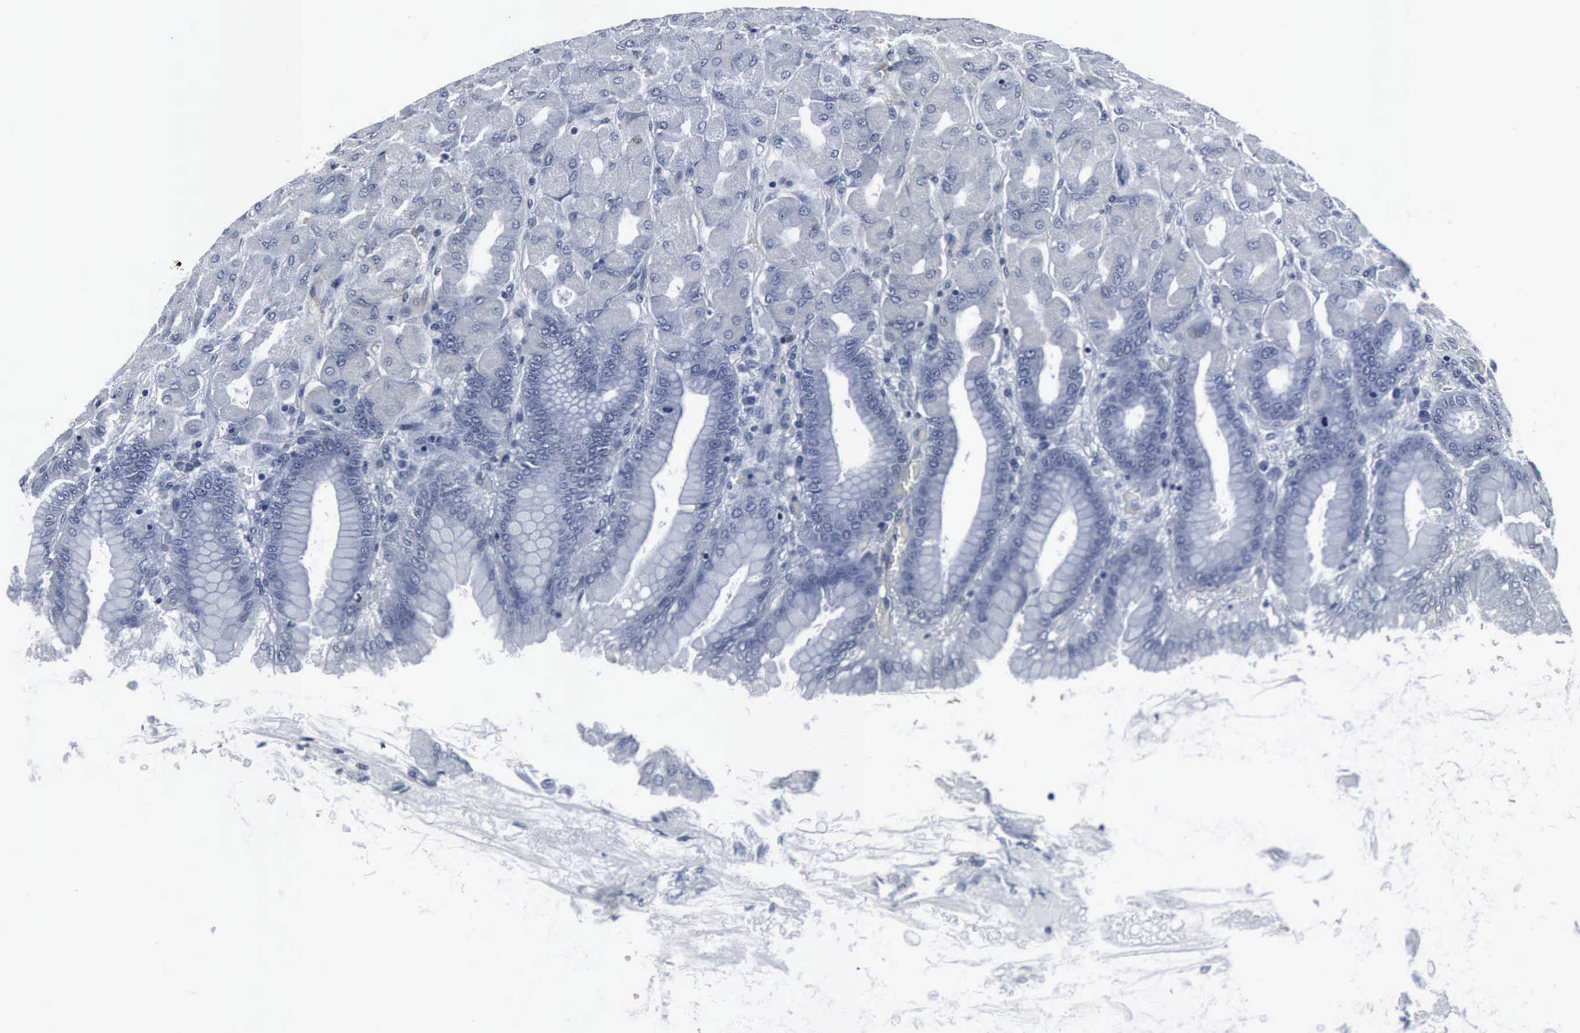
{"staining": {"intensity": "negative", "quantity": "none", "location": "none"}, "tissue": "stomach", "cell_type": "Glandular cells", "image_type": "normal", "snomed": [{"axis": "morphology", "description": "Normal tissue, NOS"}, {"axis": "topography", "description": "Stomach, upper"}], "caption": "Immunohistochemistry (IHC) of normal stomach shows no staining in glandular cells.", "gene": "SNAP25", "patient": {"sex": "female", "age": 56}}